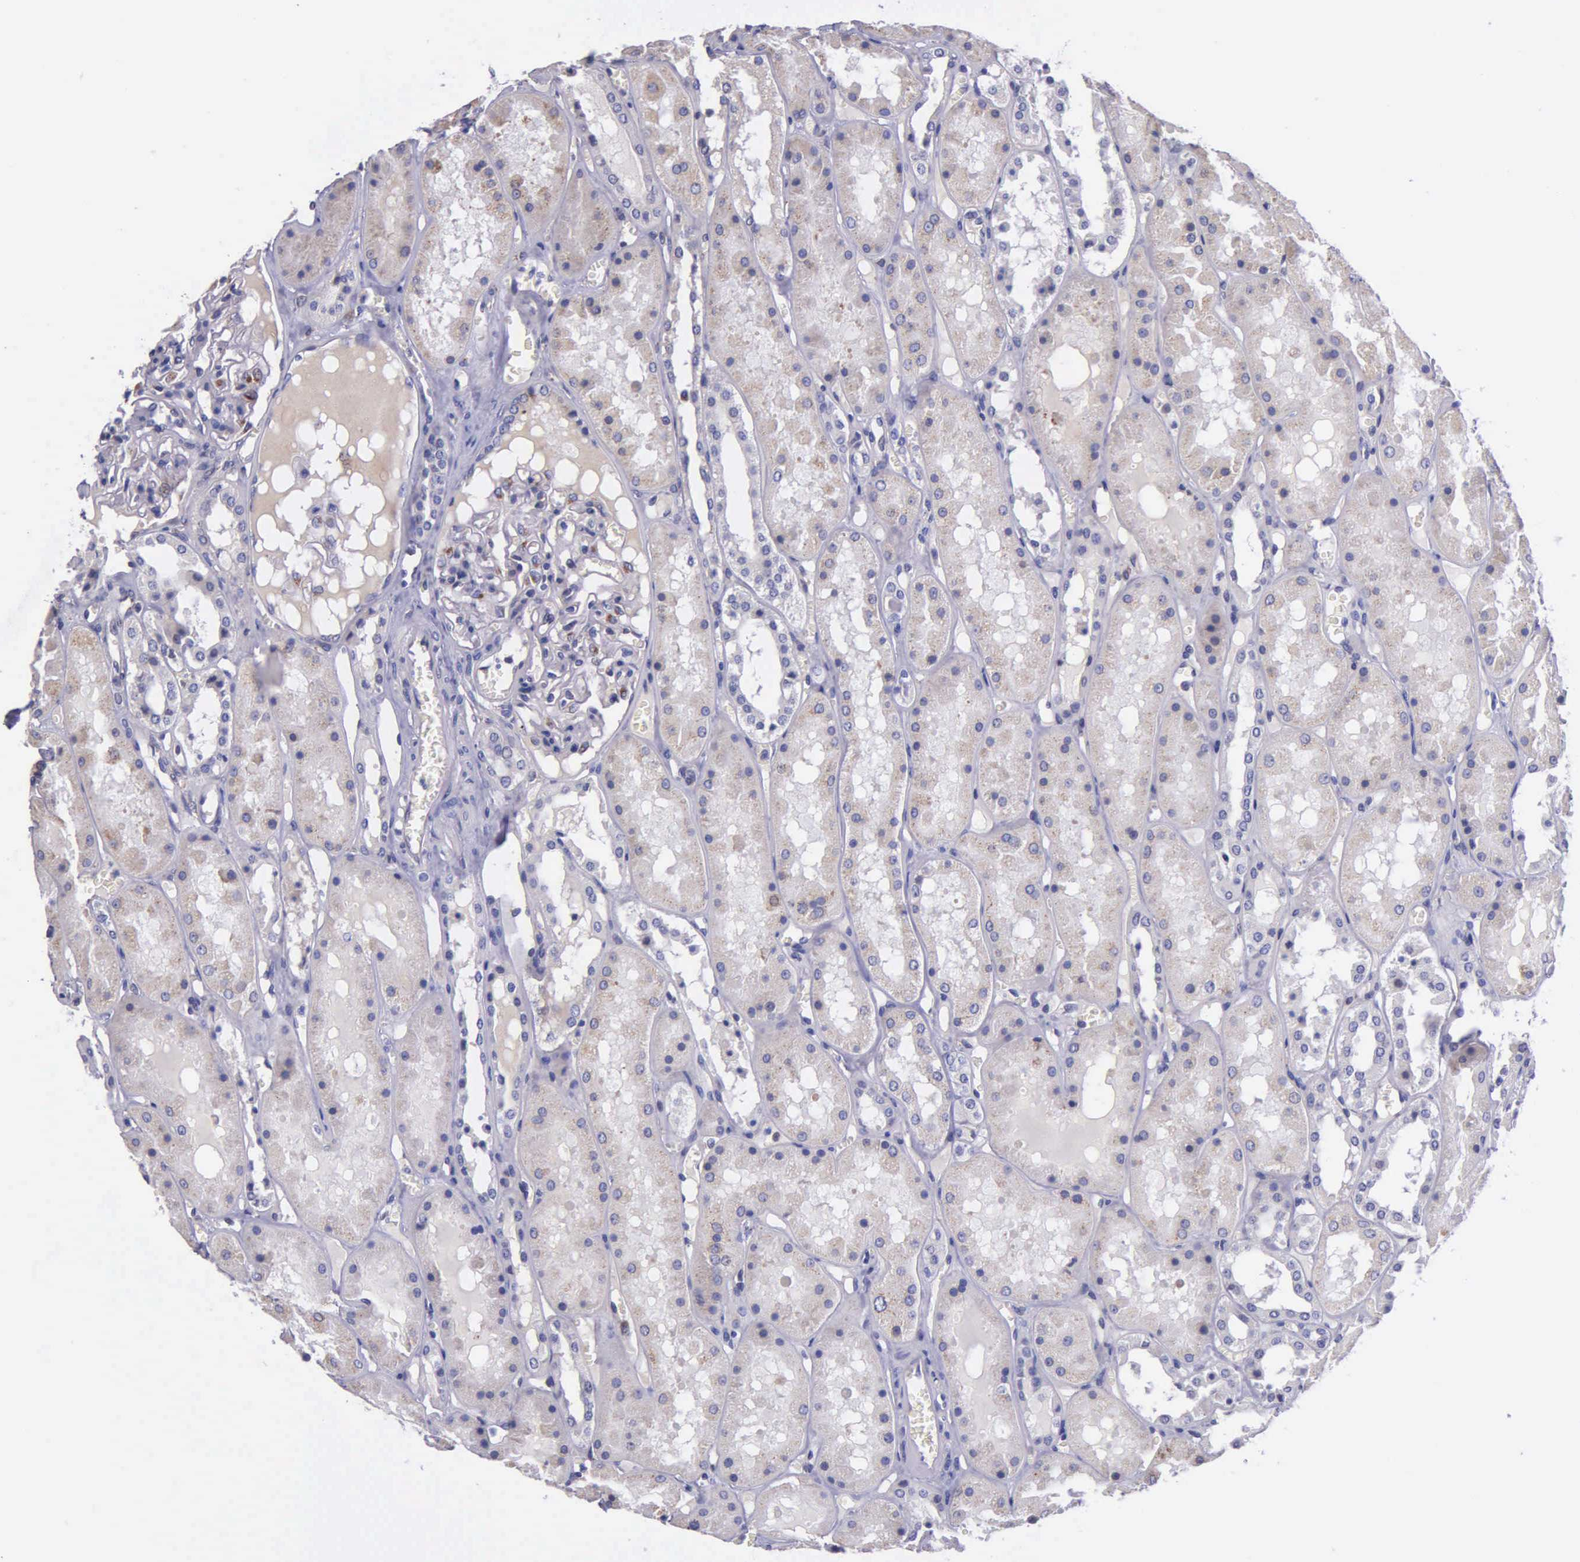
{"staining": {"intensity": "negative", "quantity": "none", "location": "none"}, "tissue": "kidney", "cell_type": "Cells in glomeruli", "image_type": "normal", "snomed": [{"axis": "morphology", "description": "Normal tissue, NOS"}, {"axis": "topography", "description": "Kidney"}], "caption": "An immunohistochemistry (IHC) image of unremarkable kidney is shown. There is no staining in cells in glomeruli of kidney. (DAB (3,3'-diaminobenzidine) immunohistochemistry, high magnification).", "gene": "ZC3H12B", "patient": {"sex": "male", "age": 36}}